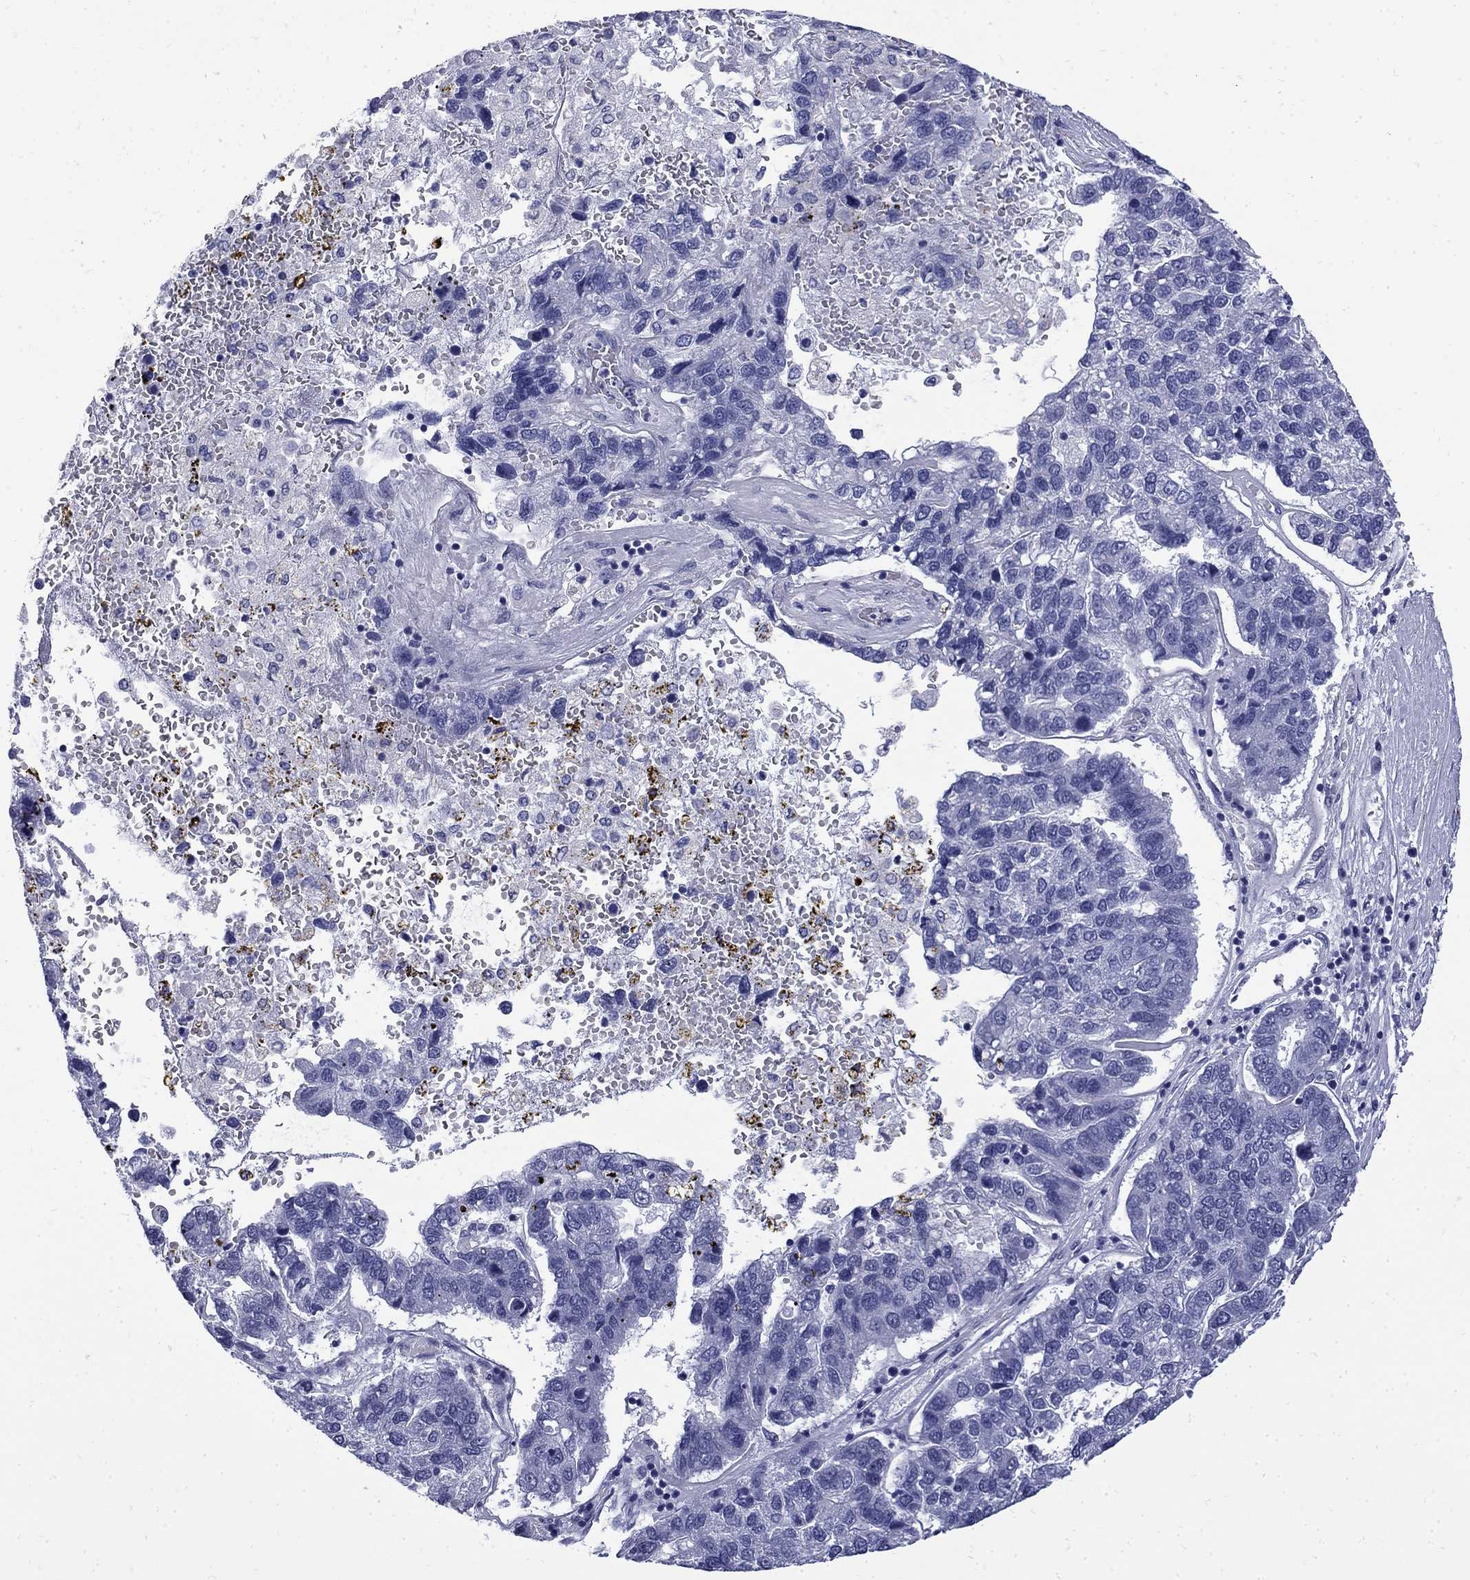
{"staining": {"intensity": "negative", "quantity": "none", "location": "none"}, "tissue": "pancreatic cancer", "cell_type": "Tumor cells", "image_type": "cancer", "snomed": [{"axis": "morphology", "description": "Adenocarcinoma, NOS"}, {"axis": "topography", "description": "Pancreas"}], "caption": "The photomicrograph shows no staining of tumor cells in pancreatic cancer (adenocarcinoma).", "gene": "MGARP", "patient": {"sex": "female", "age": 61}}